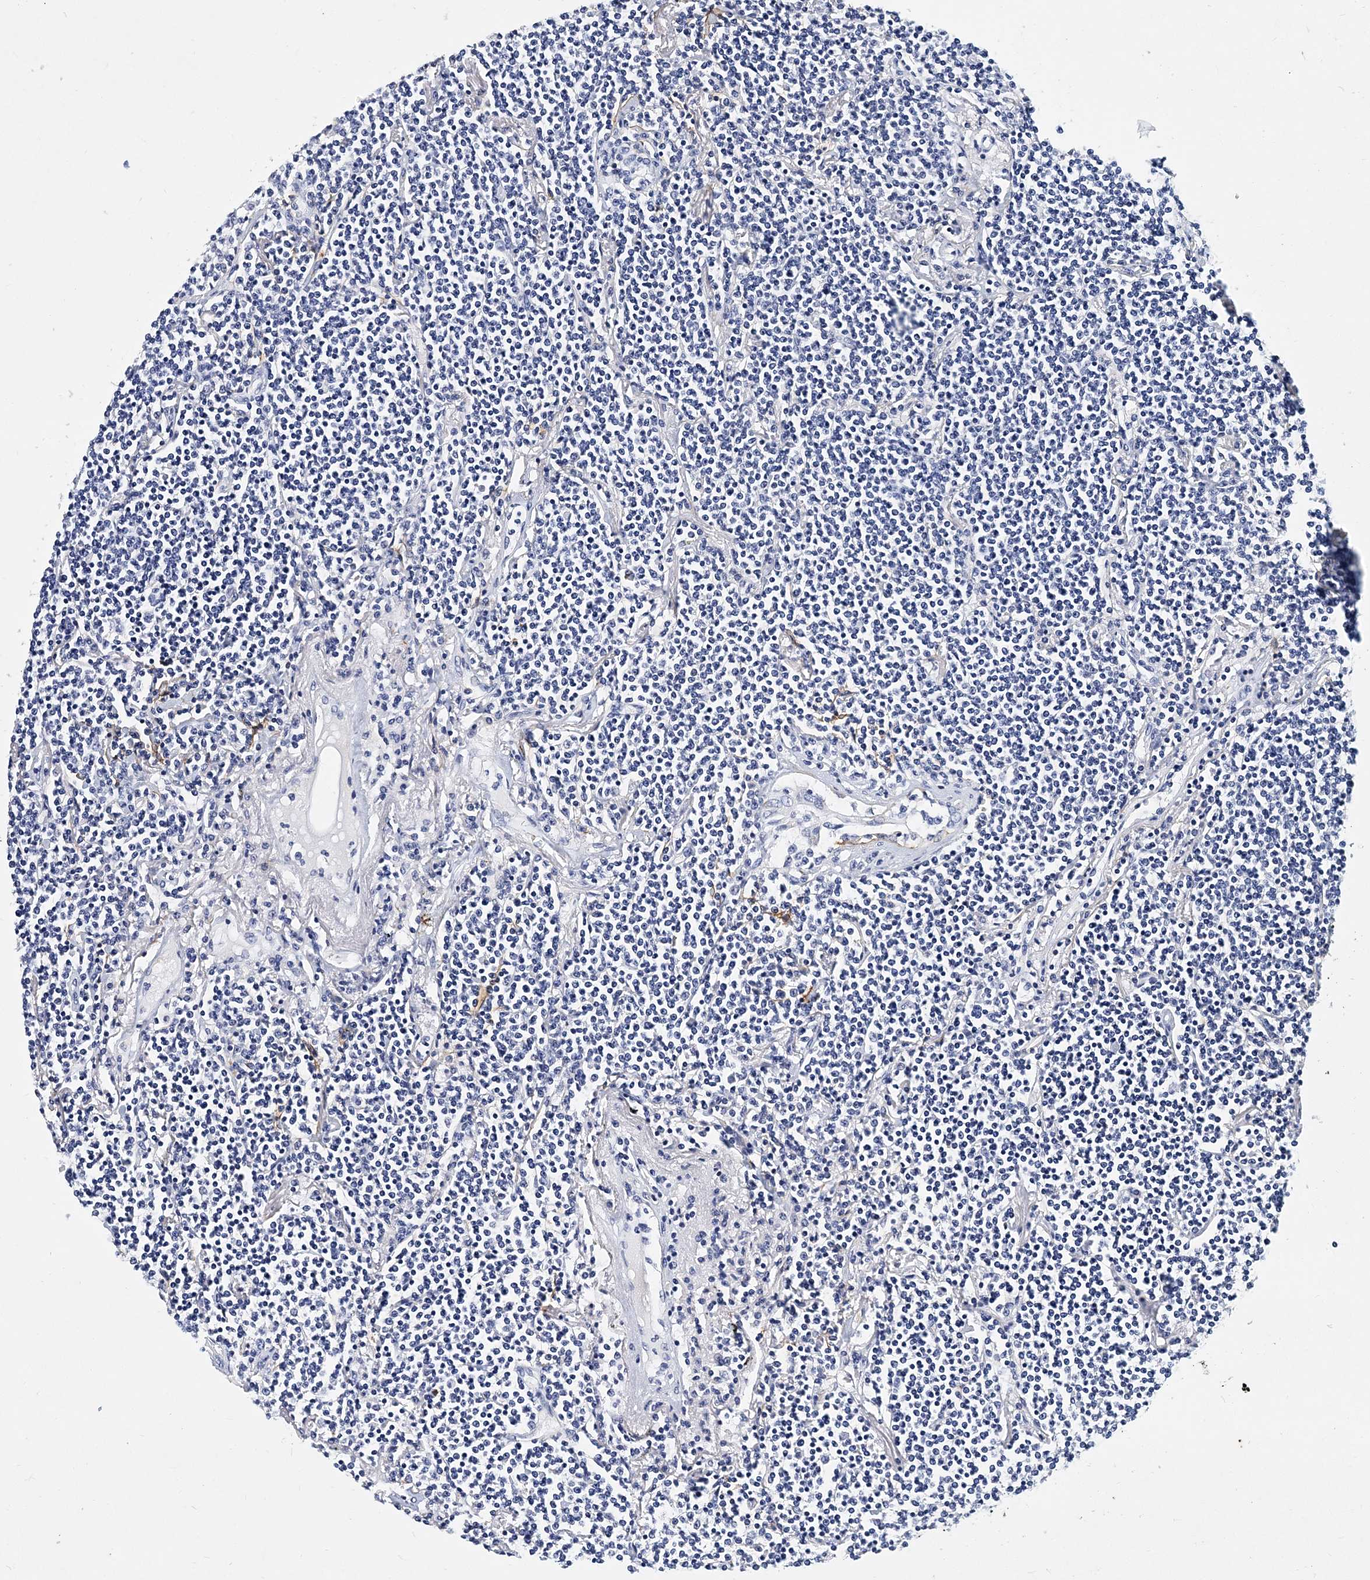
{"staining": {"intensity": "negative", "quantity": "none", "location": "none"}, "tissue": "lymphoma", "cell_type": "Tumor cells", "image_type": "cancer", "snomed": [{"axis": "morphology", "description": "Malignant lymphoma, non-Hodgkin's type, Low grade"}, {"axis": "topography", "description": "Lung"}], "caption": "A photomicrograph of lymphoma stained for a protein shows no brown staining in tumor cells.", "gene": "ITGA2B", "patient": {"sex": "female", "age": 71}}